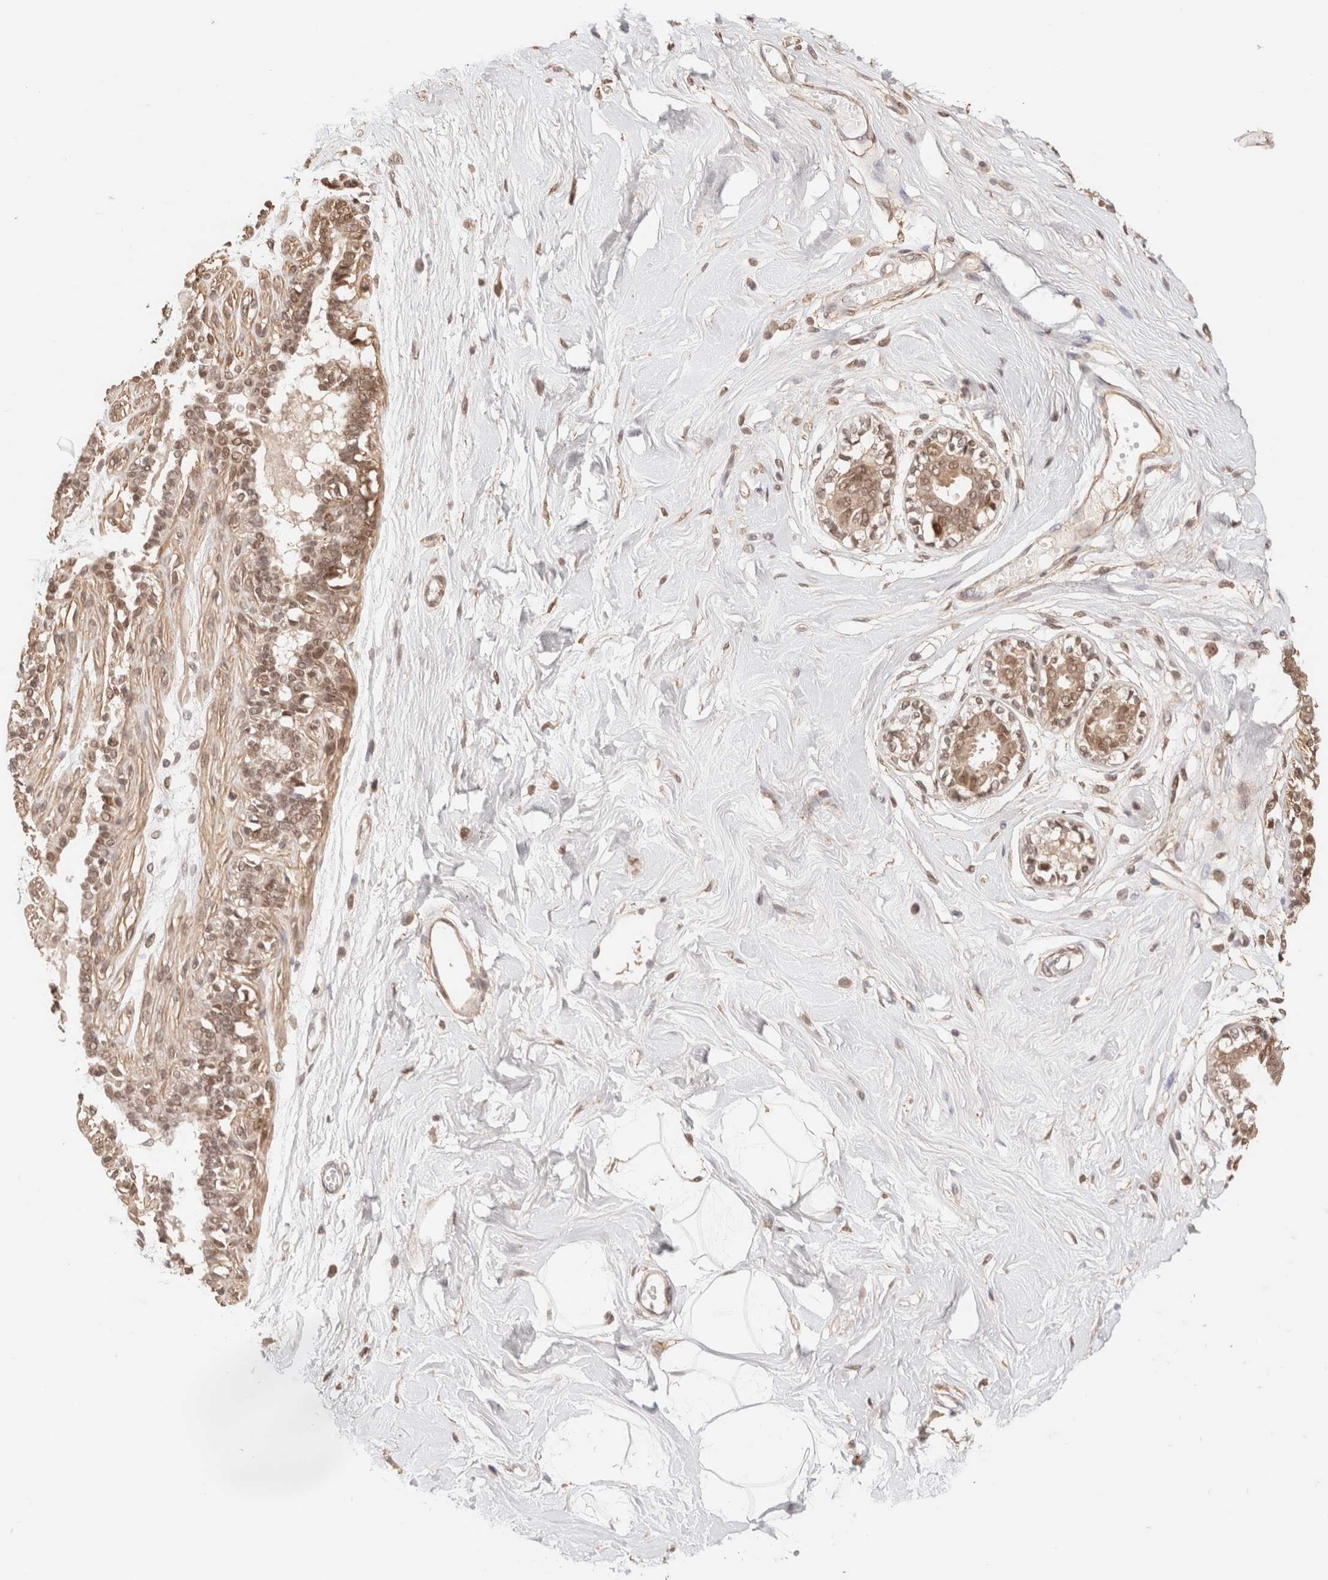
{"staining": {"intensity": "weak", "quantity": ">75%", "location": "nuclear"}, "tissue": "breast", "cell_type": "Adipocytes", "image_type": "normal", "snomed": [{"axis": "morphology", "description": "Normal tissue, NOS"}, {"axis": "topography", "description": "Breast"}], "caption": "Weak nuclear staining for a protein is present in approximately >75% of adipocytes of normal breast using immunohistochemistry (IHC).", "gene": "BRPF3", "patient": {"sex": "female", "age": 45}}